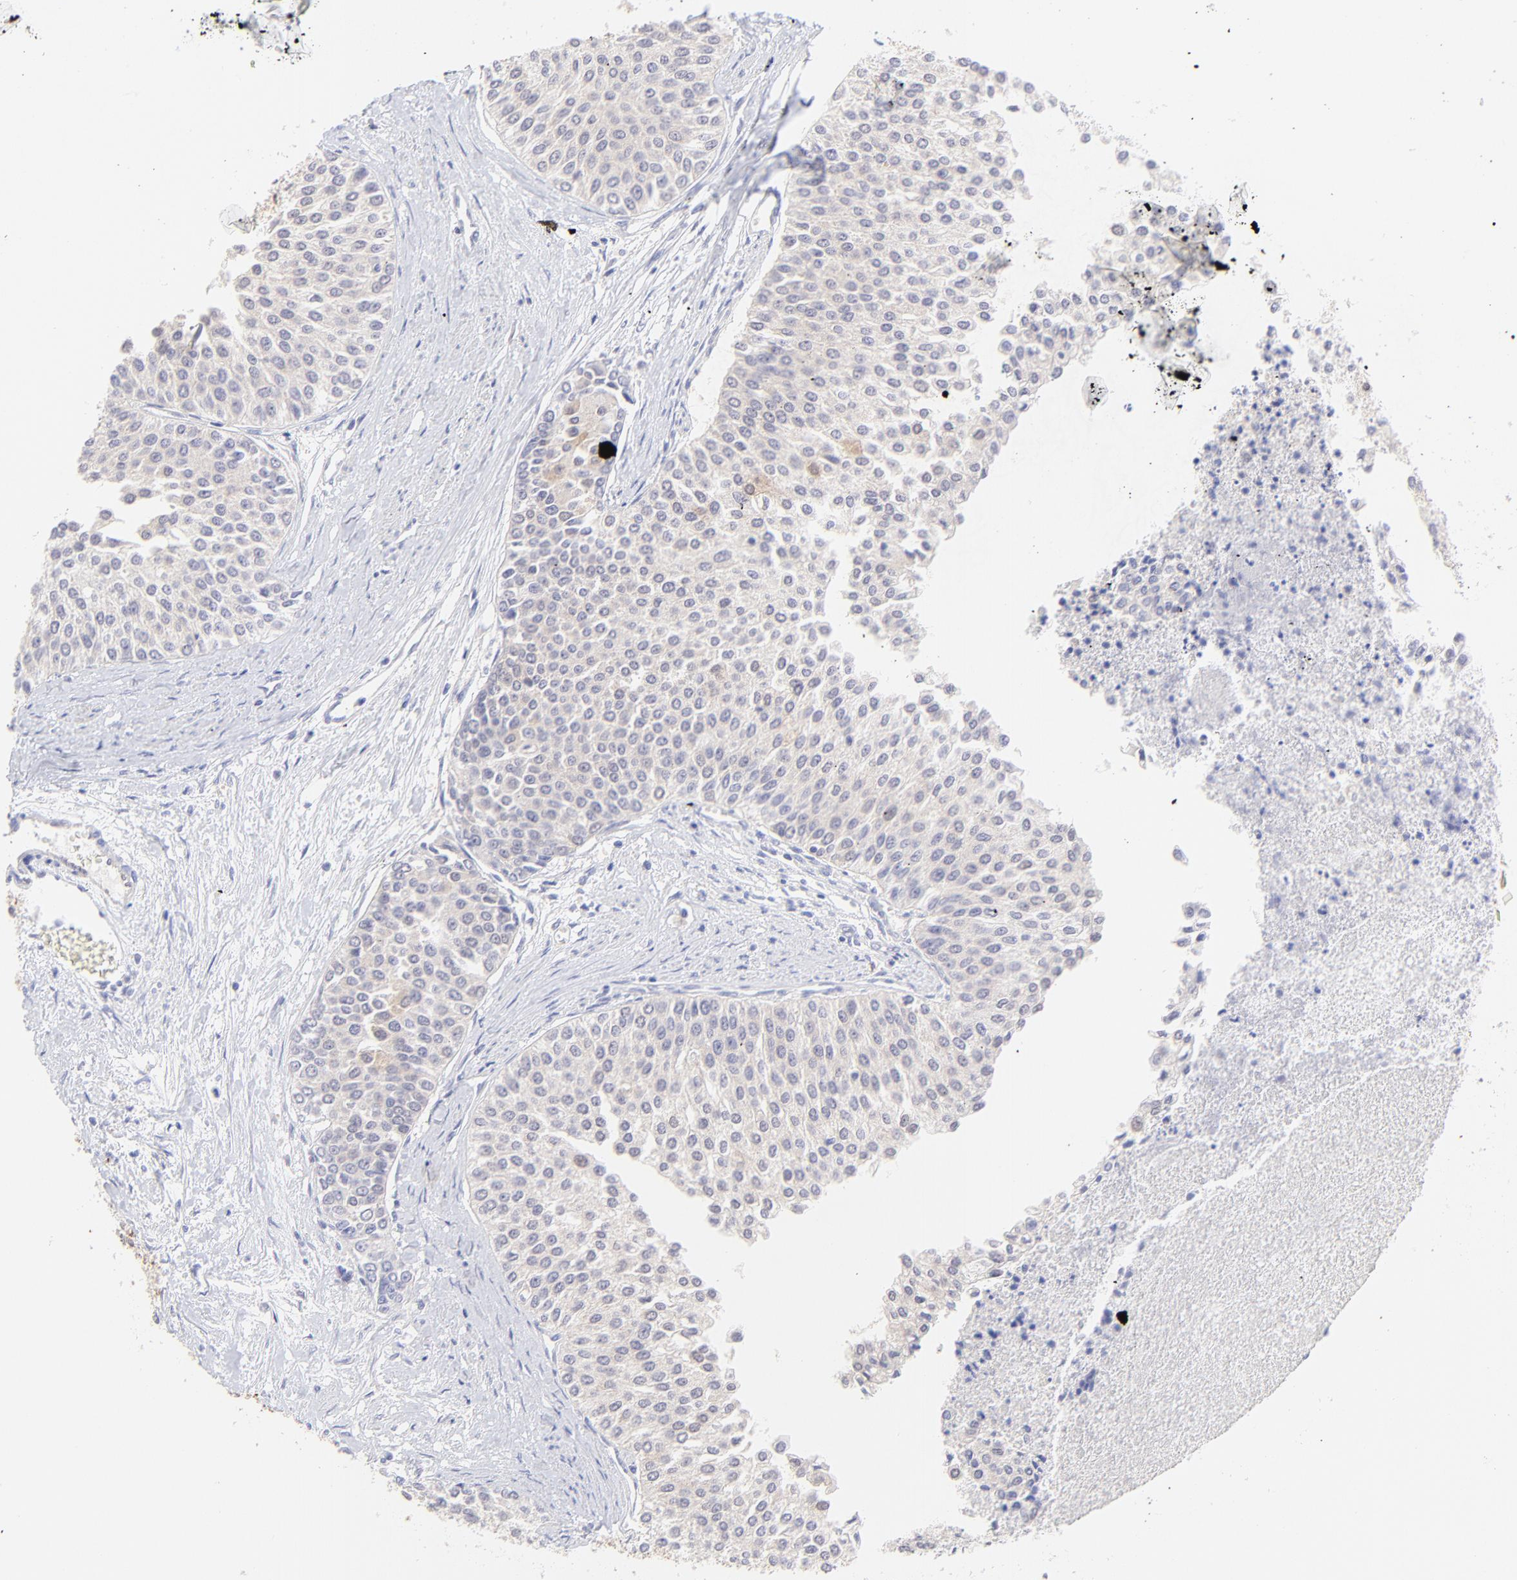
{"staining": {"intensity": "weak", "quantity": "25%-75%", "location": "cytoplasmic/membranous,nuclear"}, "tissue": "urothelial cancer", "cell_type": "Tumor cells", "image_type": "cancer", "snomed": [{"axis": "morphology", "description": "Urothelial carcinoma, Low grade"}, {"axis": "topography", "description": "Urinary bladder"}], "caption": "The histopathology image exhibits staining of low-grade urothelial carcinoma, revealing weak cytoplasmic/membranous and nuclear protein staining (brown color) within tumor cells.", "gene": "HYAL1", "patient": {"sex": "female", "age": 73}}